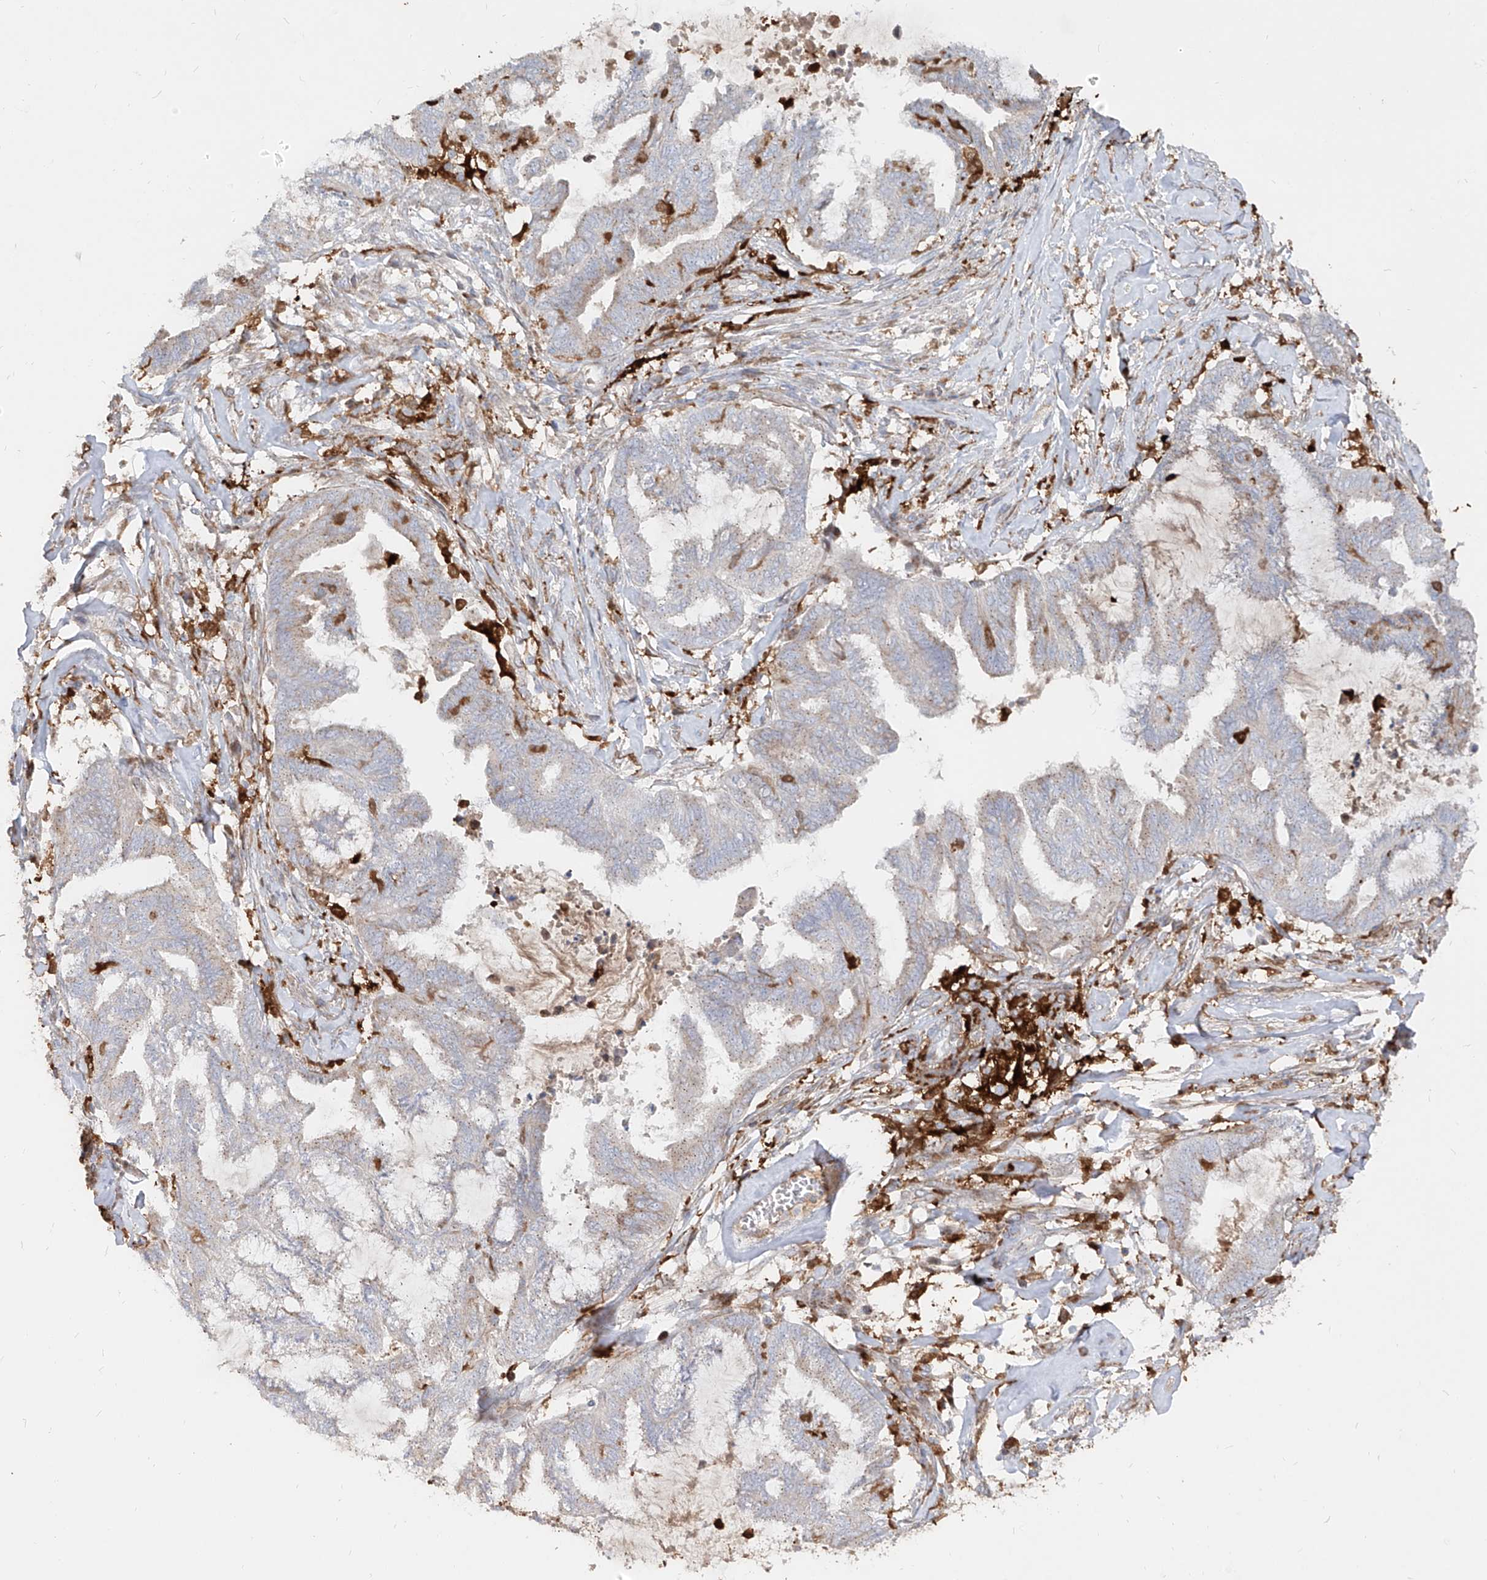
{"staining": {"intensity": "weak", "quantity": "<25%", "location": "cytoplasmic/membranous"}, "tissue": "endometrial cancer", "cell_type": "Tumor cells", "image_type": "cancer", "snomed": [{"axis": "morphology", "description": "Adenocarcinoma, NOS"}, {"axis": "topography", "description": "Endometrium"}], "caption": "Tumor cells are negative for brown protein staining in endometrial cancer.", "gene": "KYNU", "patient": {"sex": "female", "age": 86}}